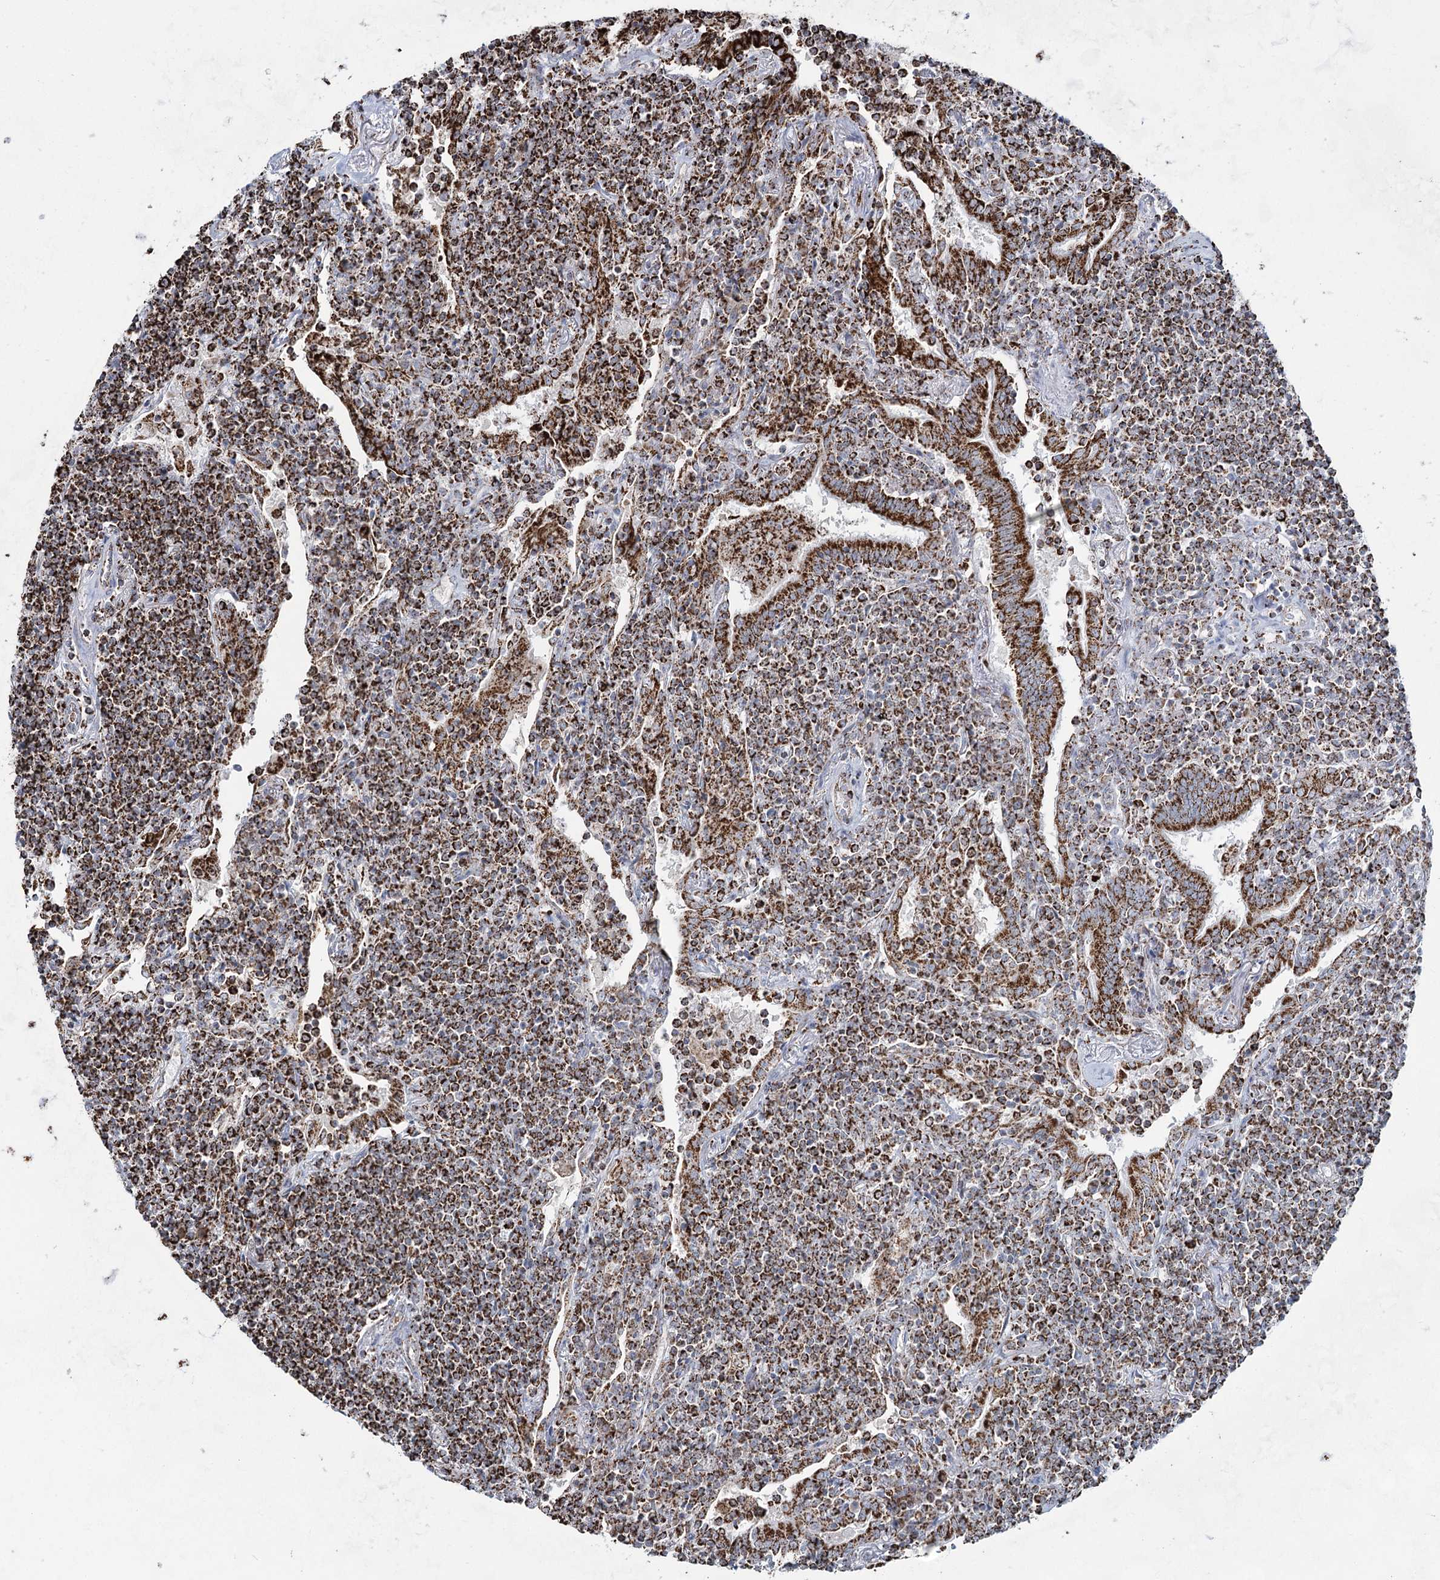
{"staining": {"intensity": "strong", "quantity": ">75%", "location": "cytoplasmic/membranous"}, "tissue": "lymphoma", "cell_type": "Tumor cells", "image_type": "cancer", "snomed": [{"axis": "morphology", "description": "Malignant lymphoma, non-Hodgkin's type, Low grade"}, {"axis": "topography", "description": "Lung"}], "caption": "Protein analysis of lymphoma tissue displays strong cytoplasmic/membranous staining in about >75% of tumor cells. Using DAB (brown) and hematoxylin (blue) stains, captured at high magnification using brightfield microscopy.", "gene": "CWF19L1", "patient": {"sex": "female", "age": 71}}